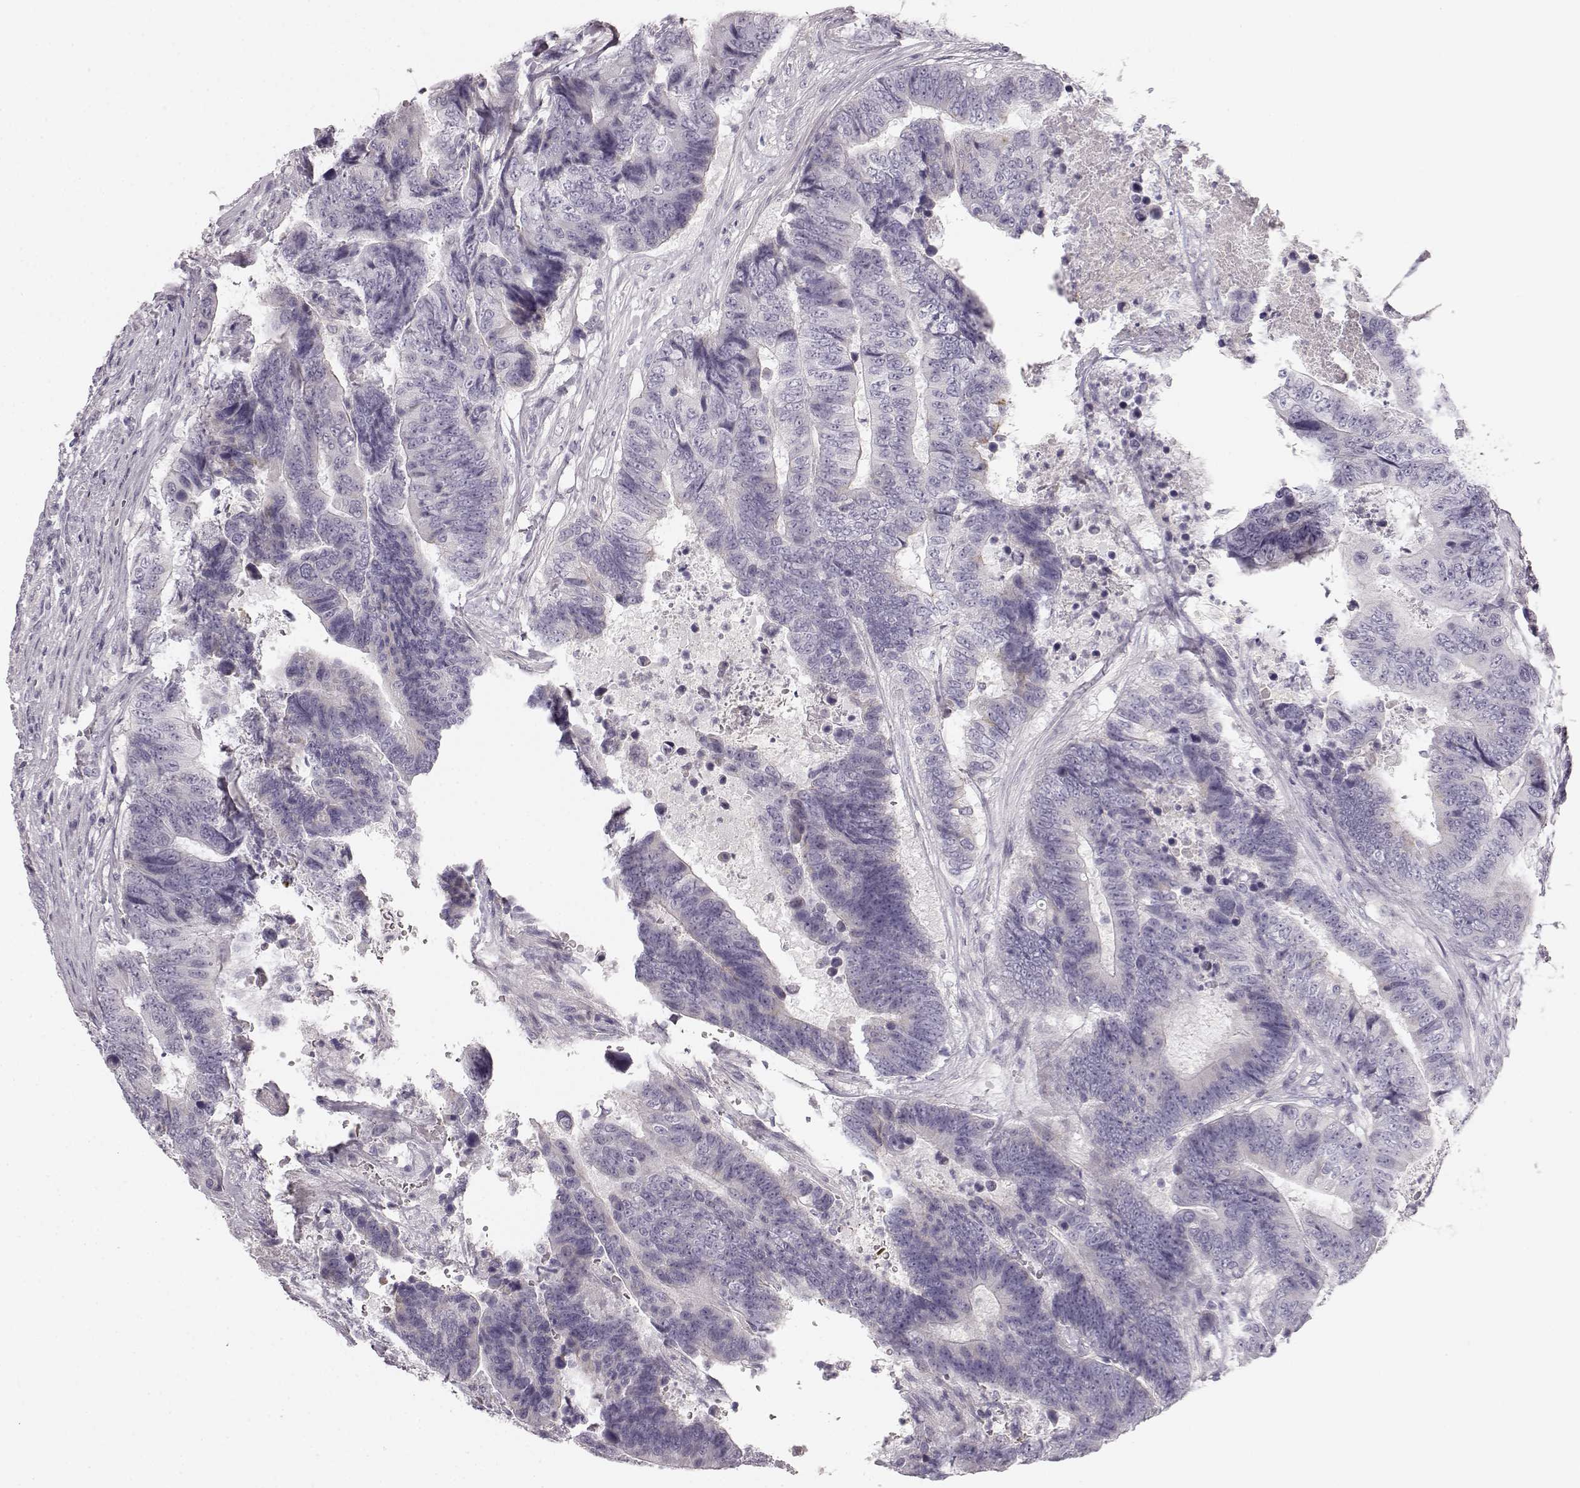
{"staining": {"intensity": "negative", "quantity": "none", "location": "none"}, "tissue": "colorectal cancer", "cell_type": "Tumor cells", "image_type": "cancer", "snomed": [{"axis": "morphology", "description": "Adenocarcinoma, NOS"}, {"axis": "topography", "description": "Colon"}], "caption": "Photomicrograph shows no significant protein staining in tumor cells of adenocarcinoma (colorectal). The staining is performed using DAB brown chromogen with nuclei counter-stained in using hematoxylin.", "gene": "KIAA0319", "patient": {"sex": "female", "age": 48}}